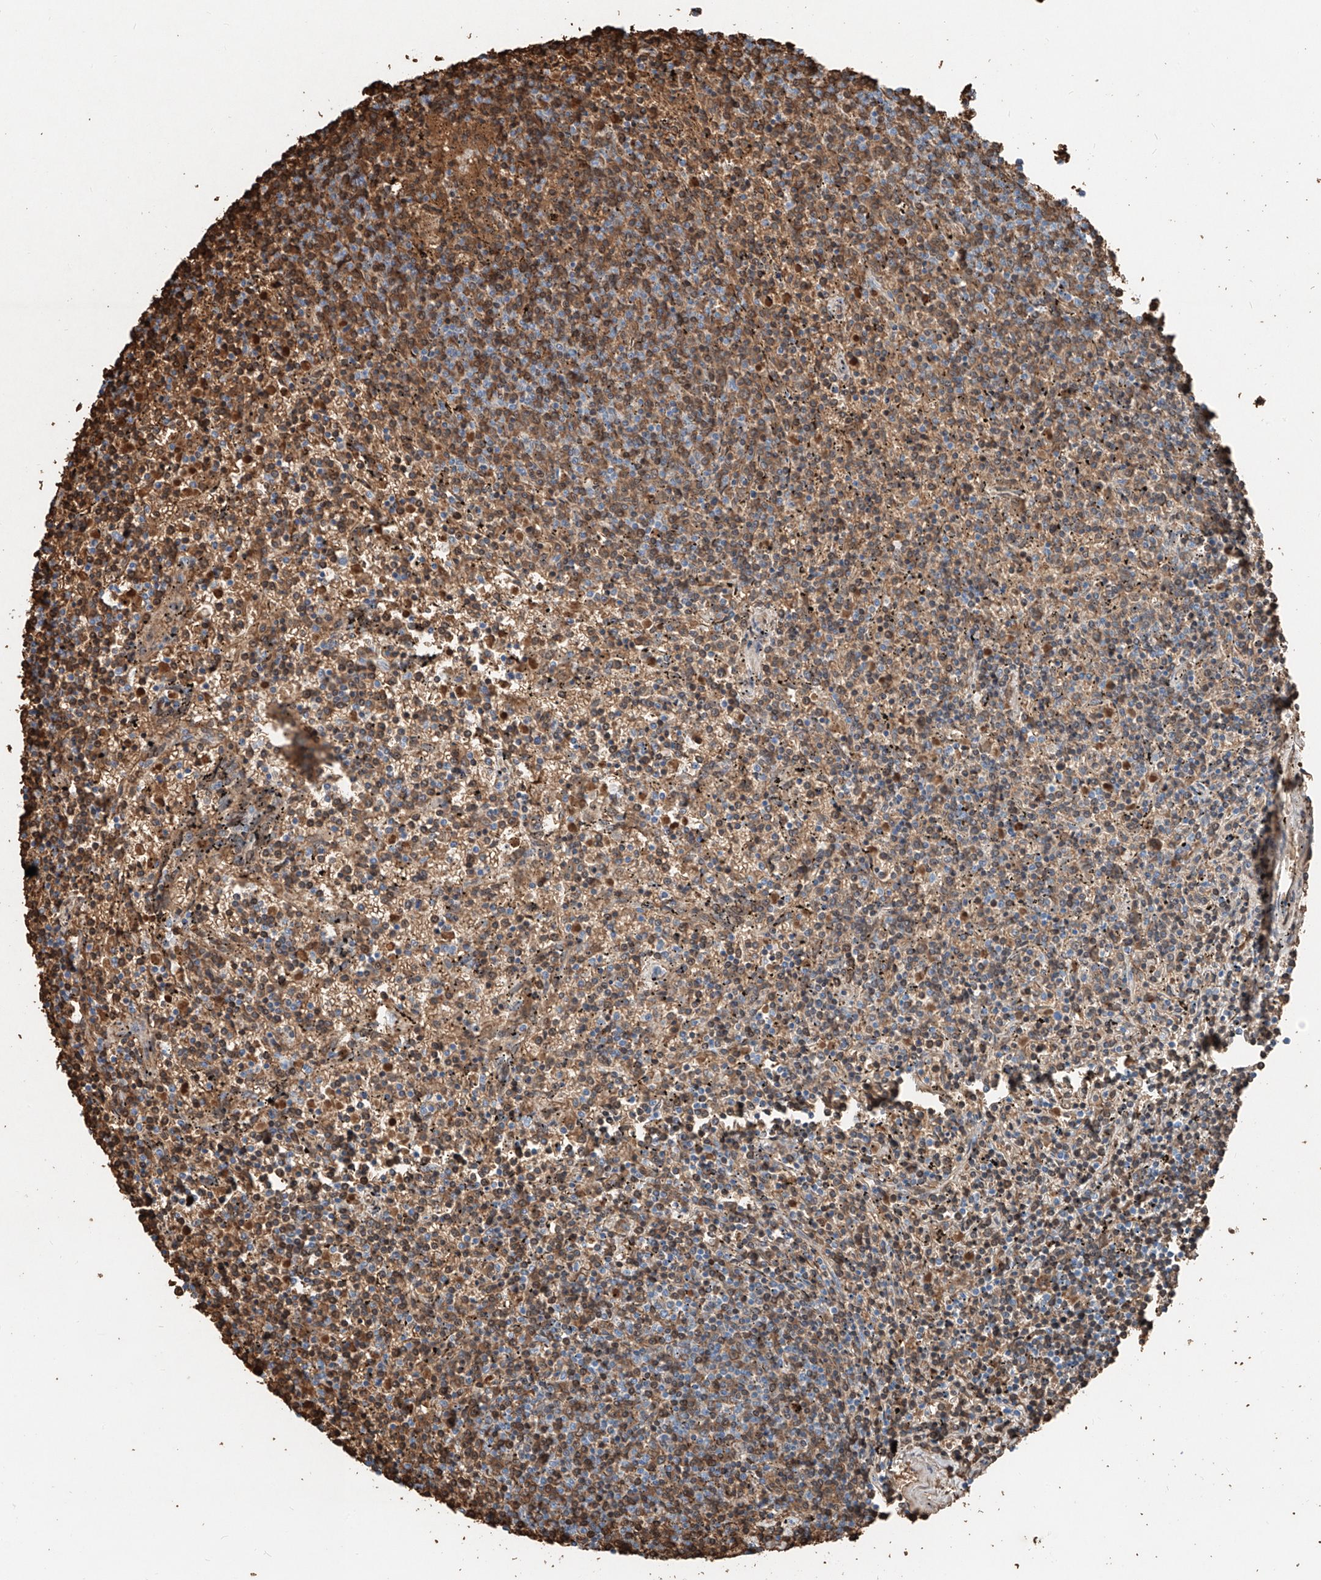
{"staining": {"intensity": "weak", "quantity": "25%-75%", "location": "cytoplasmic/membranous"}, "tissue": "lymphoma", "cell_type": "Tumor cells", "image_type": "cancer", "snomed": [{"axis": "morphology", "description": "Malignant lymphoma, non-Hodgkin's type, Low grade"}, {"axis": "topography", "description": "Spleen"}], "caption": "An IHC histopathology image of tumor tissue is shown. Protein staining in brown shows weak cytoplasmic/membranous positivity in lymphoma within tumor cells.", "gene": "PRSS23", "patient": {"sex": "female", "age": 50}}